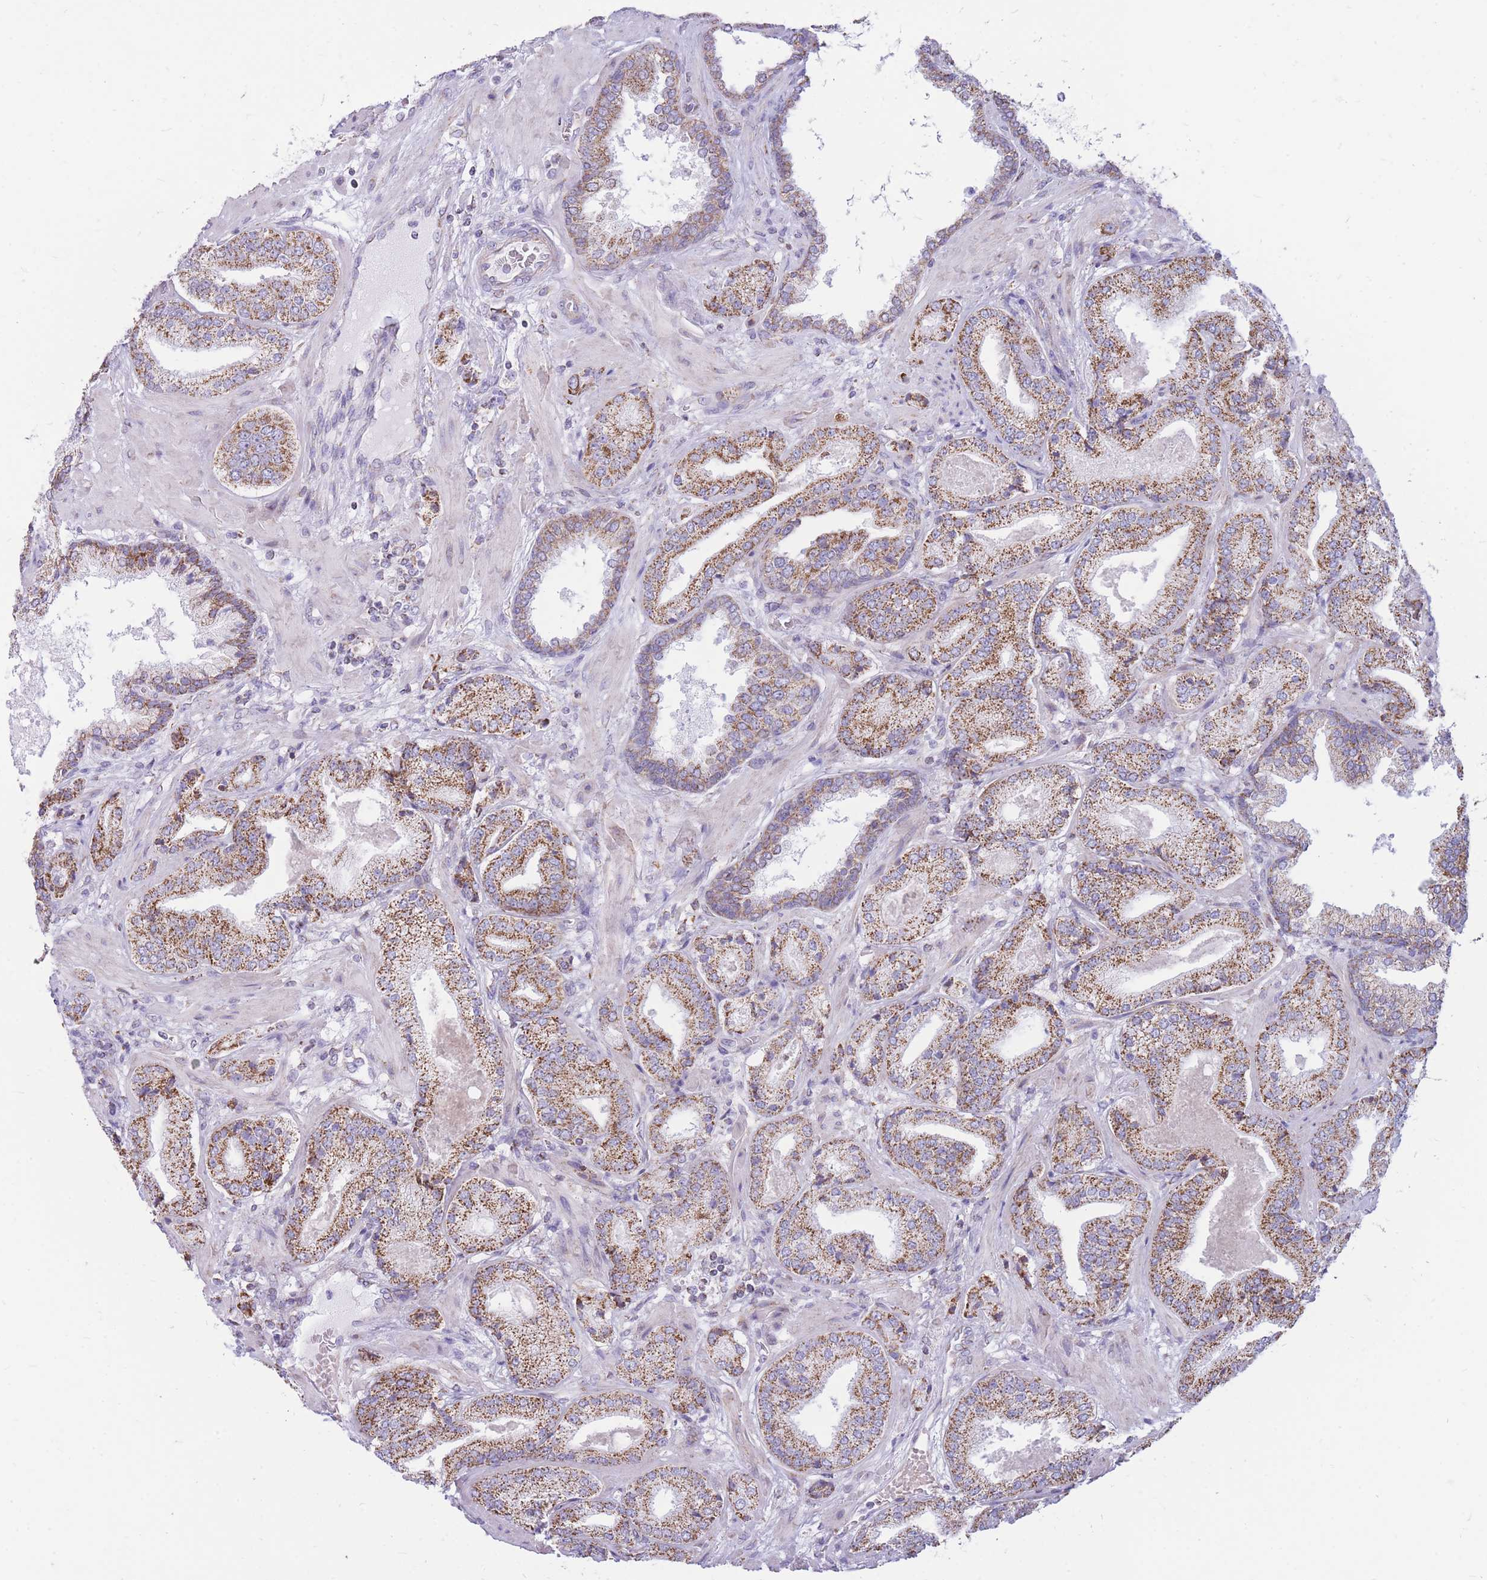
{"staining": {"intensity": "moderate", "quantity": ">75%", "location": "cytoplasmic/membranous"}, "tissue": "prostate cancer", "cell_type": "Tumor cells", "image_type": "cancer", "snomed": [{"axis": "morphology", "description": "Adenocarcinoma, High grade"}, {"axis": "topography", "description": "Prostate"}], "caption": "Tumor cells demonstrate medium levels of moderate cytoplasmic/membranous positivity in approximately >75% of cells in prostate high-grade adenocarcinoma.", "gene": "PCSK1", "patient": {"sex": "male", "age": 63}}